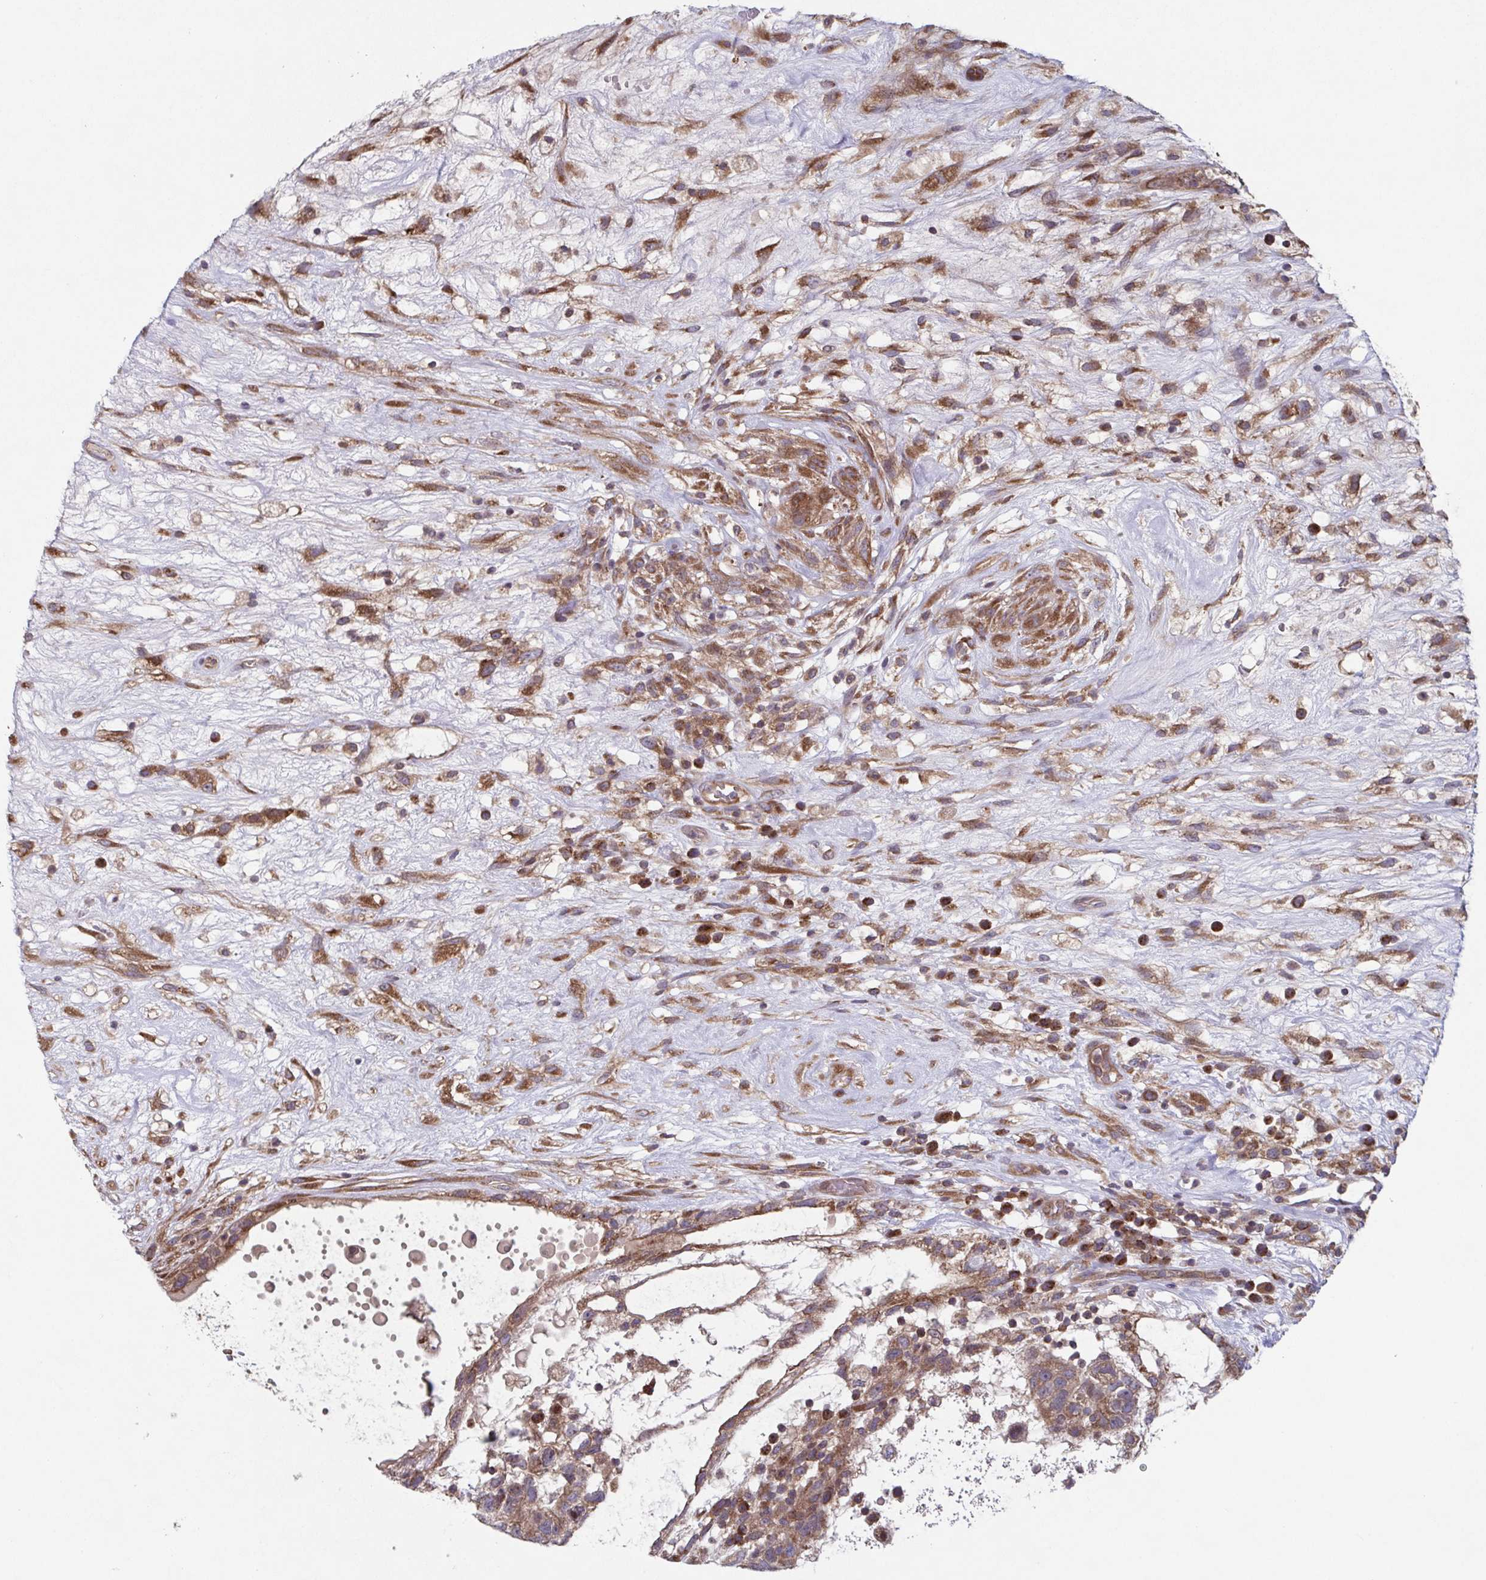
{"staining": {"intensity": "moderate", "quantity": ">75%", "location": "cytoplasmic/membranous"}, "tissue": "testis cancer", "cell_type": "Tumor cells", "image_type": "cancer", "snomed": [{"axis": "morphology", "description": "Normal tissue, NOS"}, {"axis": "morphology", "description": "Carcinoma, Embryonal, NOS"}, {"axis": "topography", "description": "Testis"}], "caption": "About >75% of tumor cells in human testis embryonal carcinoma demonstrate moderate cytoplasmic/membranous protein expression as visualized by brown immunohistochemical staining.", "gene": "COPB1", "patient": {"sex": "male", "age": 32}}